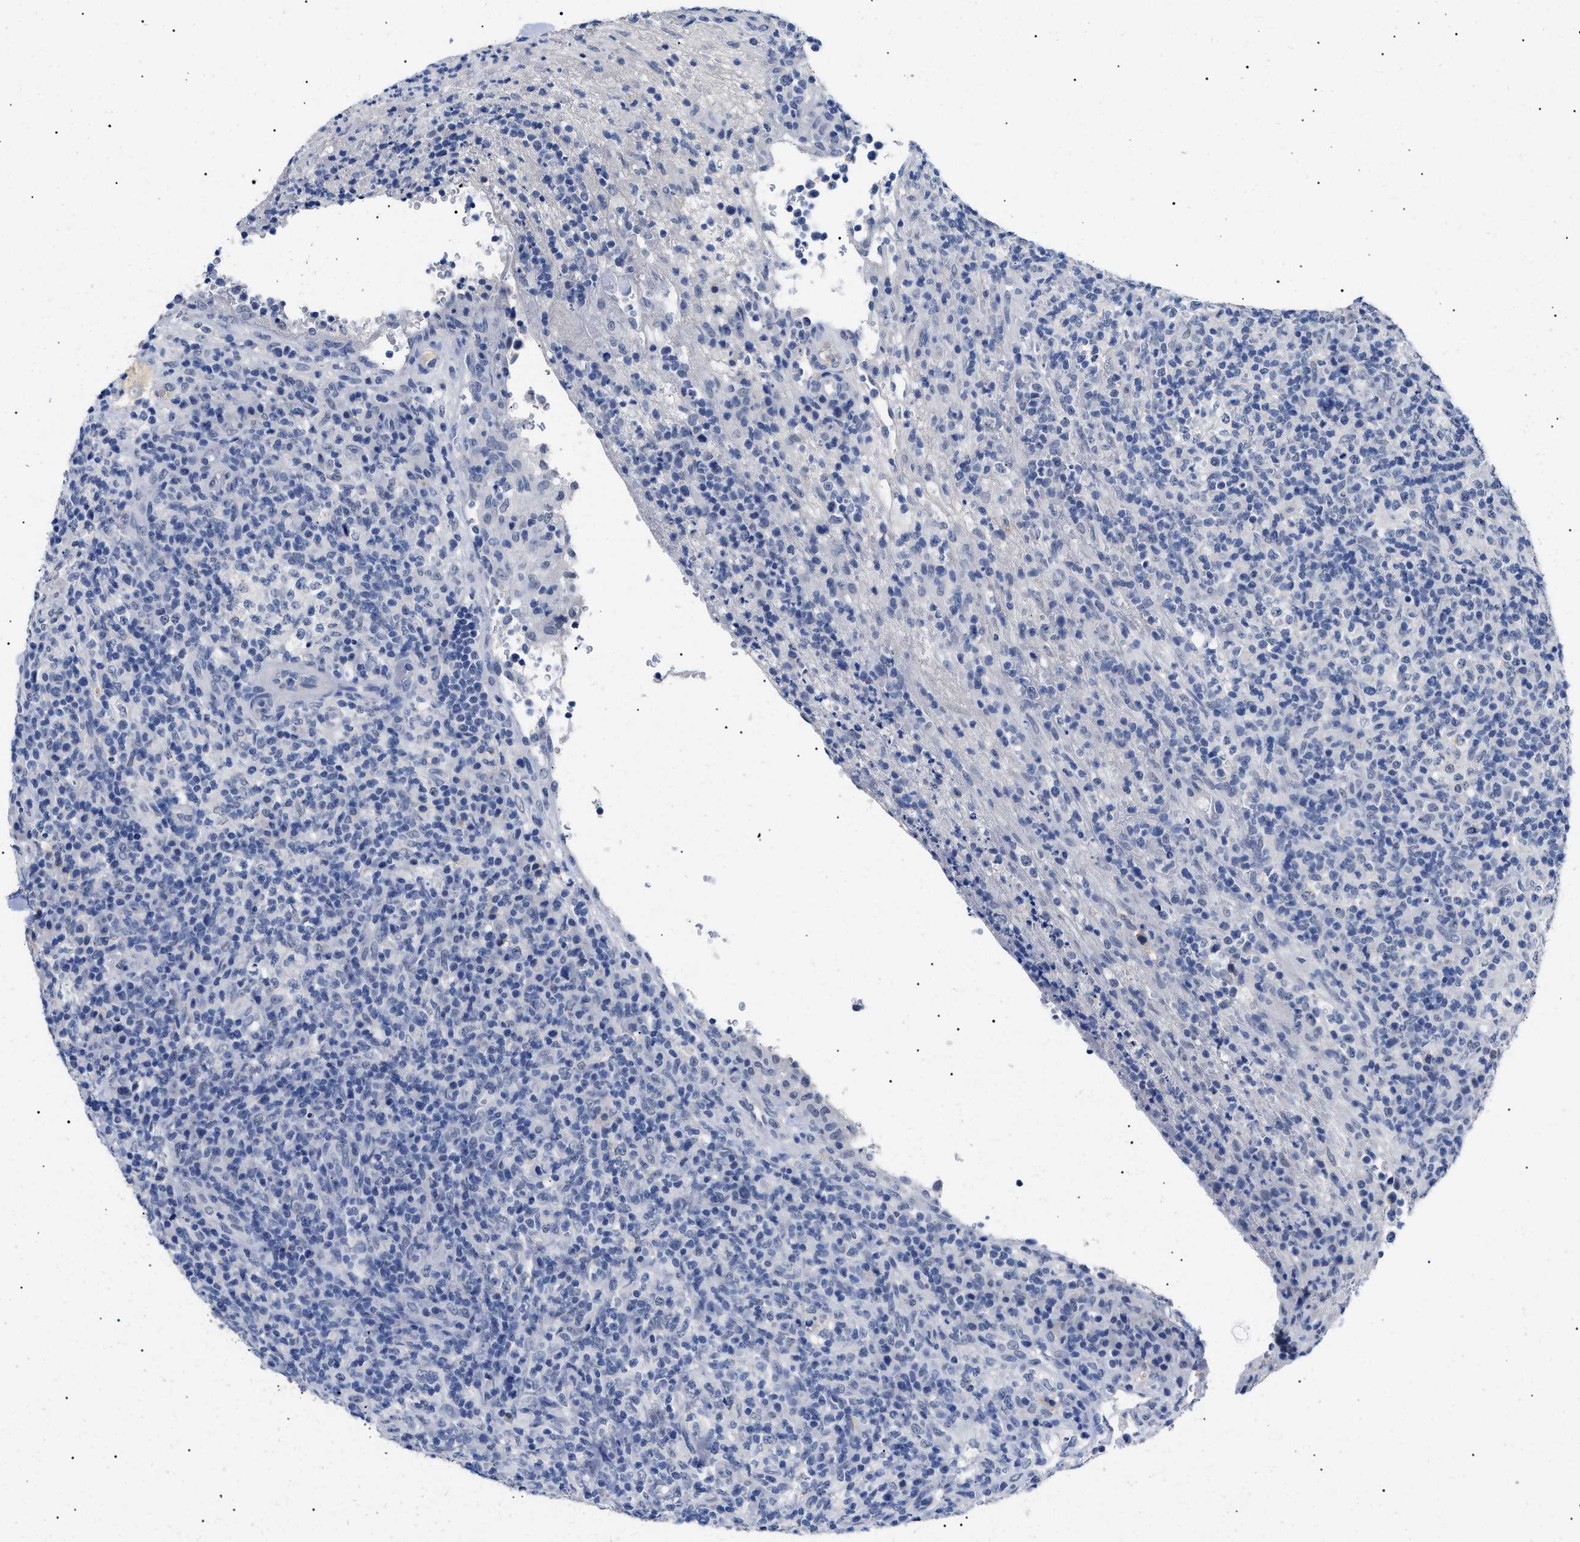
{"staining": {"intensity": "negative", "quantity": "none", "location": "none"}, "tissue": "lymphoma", "cell_type": "Tumor cells", "image_type": "cancer", "snomed": [{"axis": "morphology", "description": "Malignant lymphoma, non-Hodgkin's type, High grade"}, {"axis": "topography", "description": "Lymph node"}], "caption": "Immunohistochemistry (IHC) of high-grade malignant lymphoma, non-Hodgkin's type shows no positivity in tumor cells.", "gene": "PRRT2", "patient": {"sex": "female", "age": 76}}